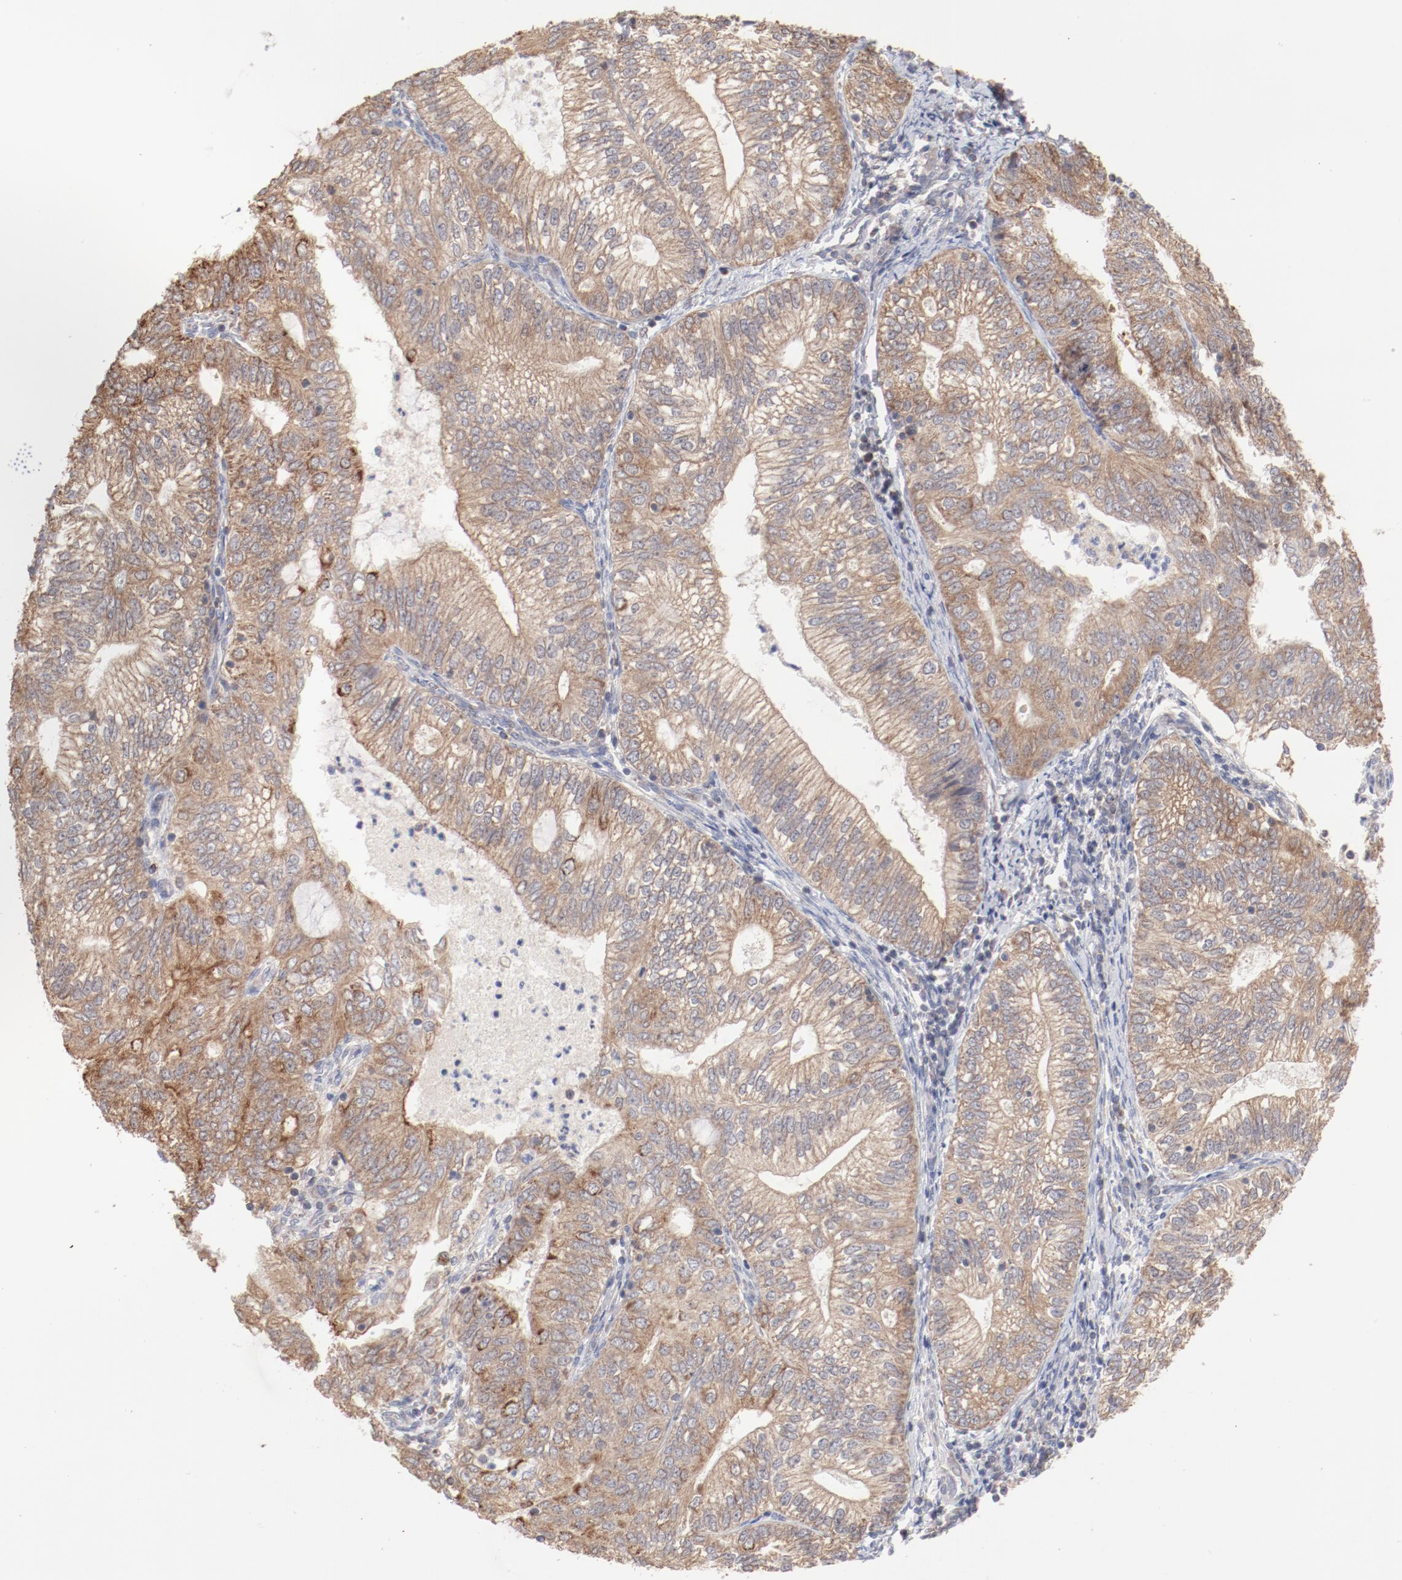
{"staining": {"intensity": "moderate", "quantity": ">75%", "location": "cytoplasmic/membranous"}, "tissue": "endometrial cancer", "cell_type": "Tumor cells", "image_type": "cancer", "snomed": [{"axis": "morphology", "description": "Adenocarcinoma, NOS"}, {"axis": "topography", "description": "Endometrium"}], "caption": "Immunohistochemistry (DAB (3,3'-diaminobenzidine)) staining of human endometrial cancer displays moderate cytoplasmic/membranous protein expression in approximately >75% of tumor cells.", "gene": "PPFIBP2", "patient": {"sex": "female", "age": 69}}